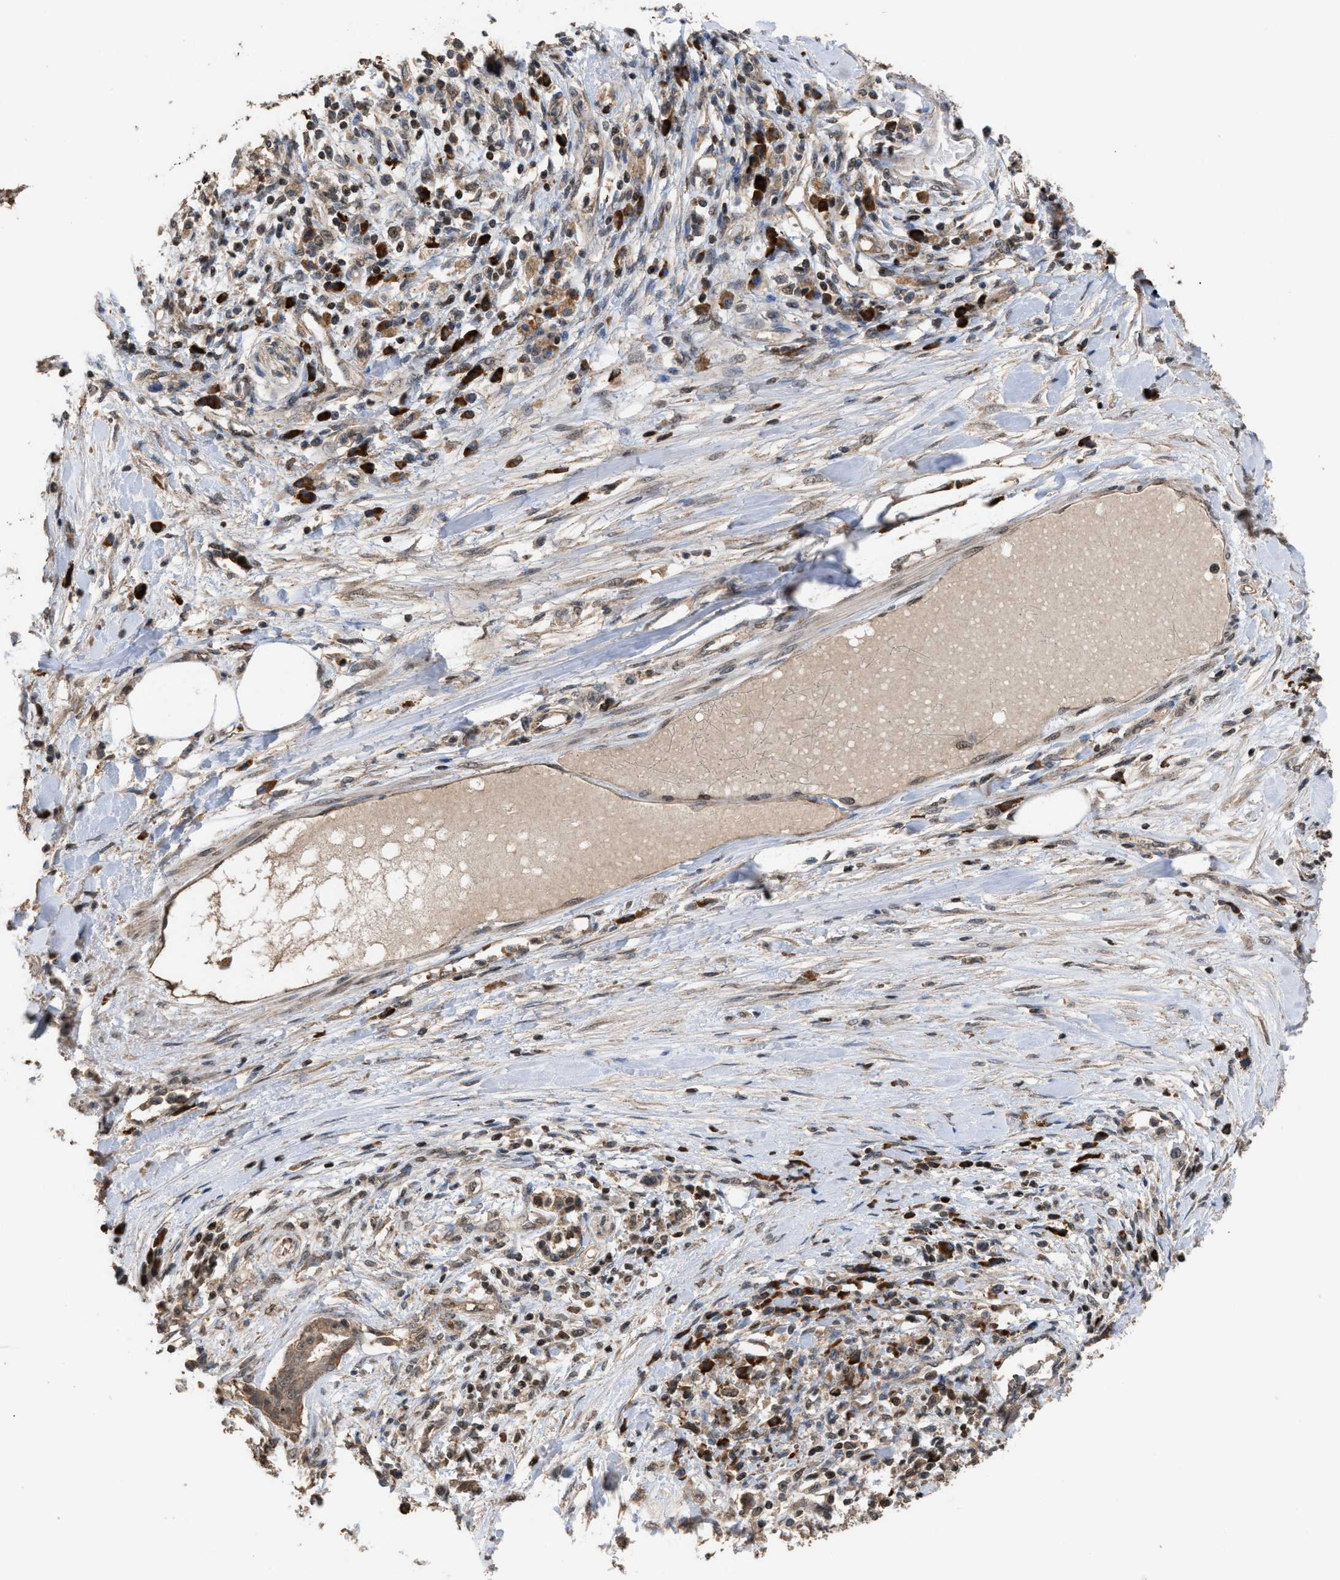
{"staining": {"intensity": "strong", "quantity": ">75%", "location": "cytoplasmic/membranous,nuclear"}, "tissue": "pancreatic cancer", "cell_type": "Tumor cells", "image_type": "cancer", "snomed": [{"axis": "morphology", "description": "Adenocarcinoma, NOS"}, {"axis": "topography", "description": "Pancreas"}], "caption": "IHC photomicrograph of pancreatic cancer (adenocarcinoma) stained for a protein (brown), which exhibits high levels of strong cytoplasmic/membranous and nuclear staining in about >75% of tumor cells.", "gene": "C9orf78", "patient": {"sex": "female", "age": 56}}